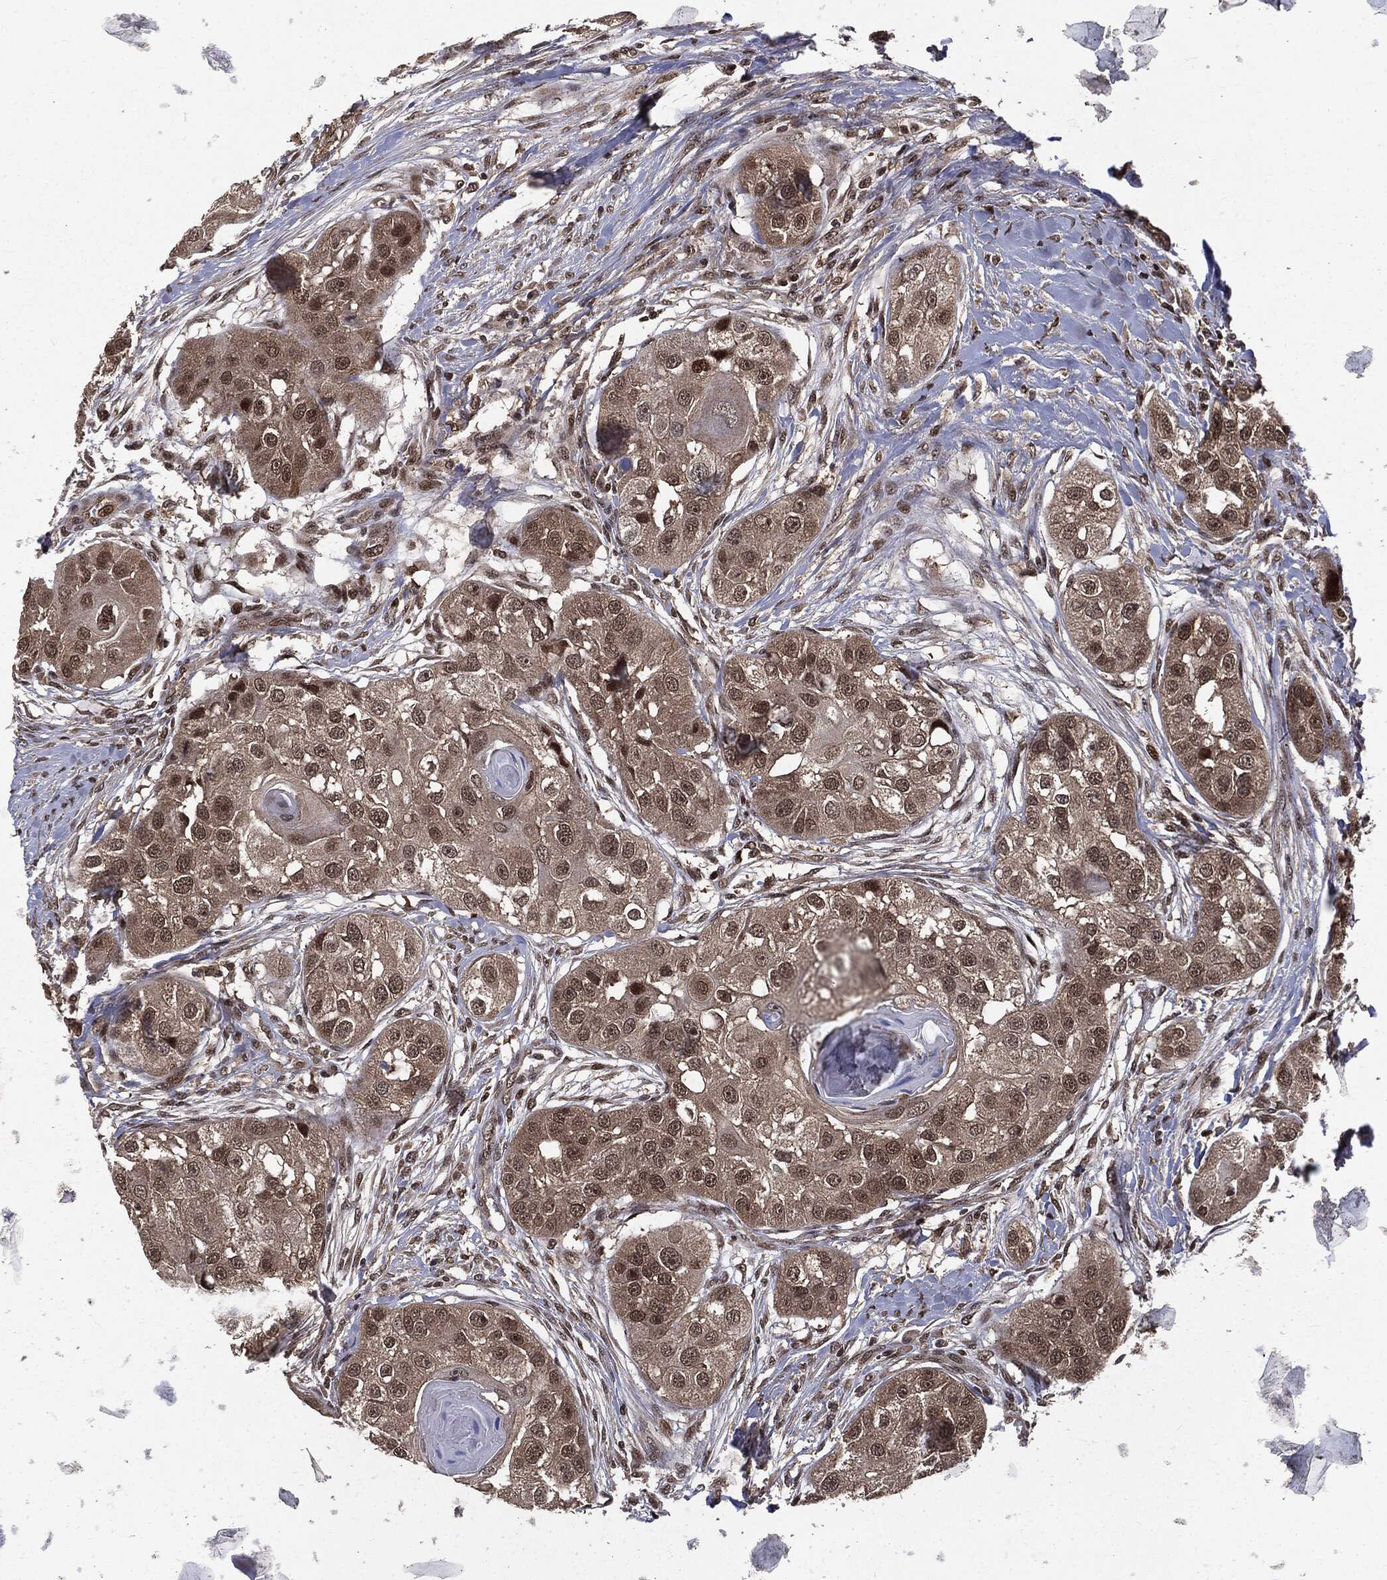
{"staining": {"intensity": "moderate", "quantity": "25%-75%", "location": "cytoplasmic/membranous,nuclear"}, "tissue": "head and neck cancer", "cell_type": "Tumor cells", "image_type": "cancer", "snomed": [{"axis": "morphology", "description": "Normal tissue, NOS"}, {"axis": "morphology", "description": "Squamous cell carcinoma, NOS"}, {"axis": "topography", "description": "Skeletal muscle"}, {"axis": "topography", "description": "Head-Neck"}], "caption": "Head and neck cancer (squamous cell carcinoma) stained with immunohistochemistry demonstrates moderate cytoplasmic/membranous and nuclear expression in about 25%-75% of tumor cells. Nuclei are stained in blue.", "gene": "PTPA", "patient": {"sex": "male", "age": 51}}